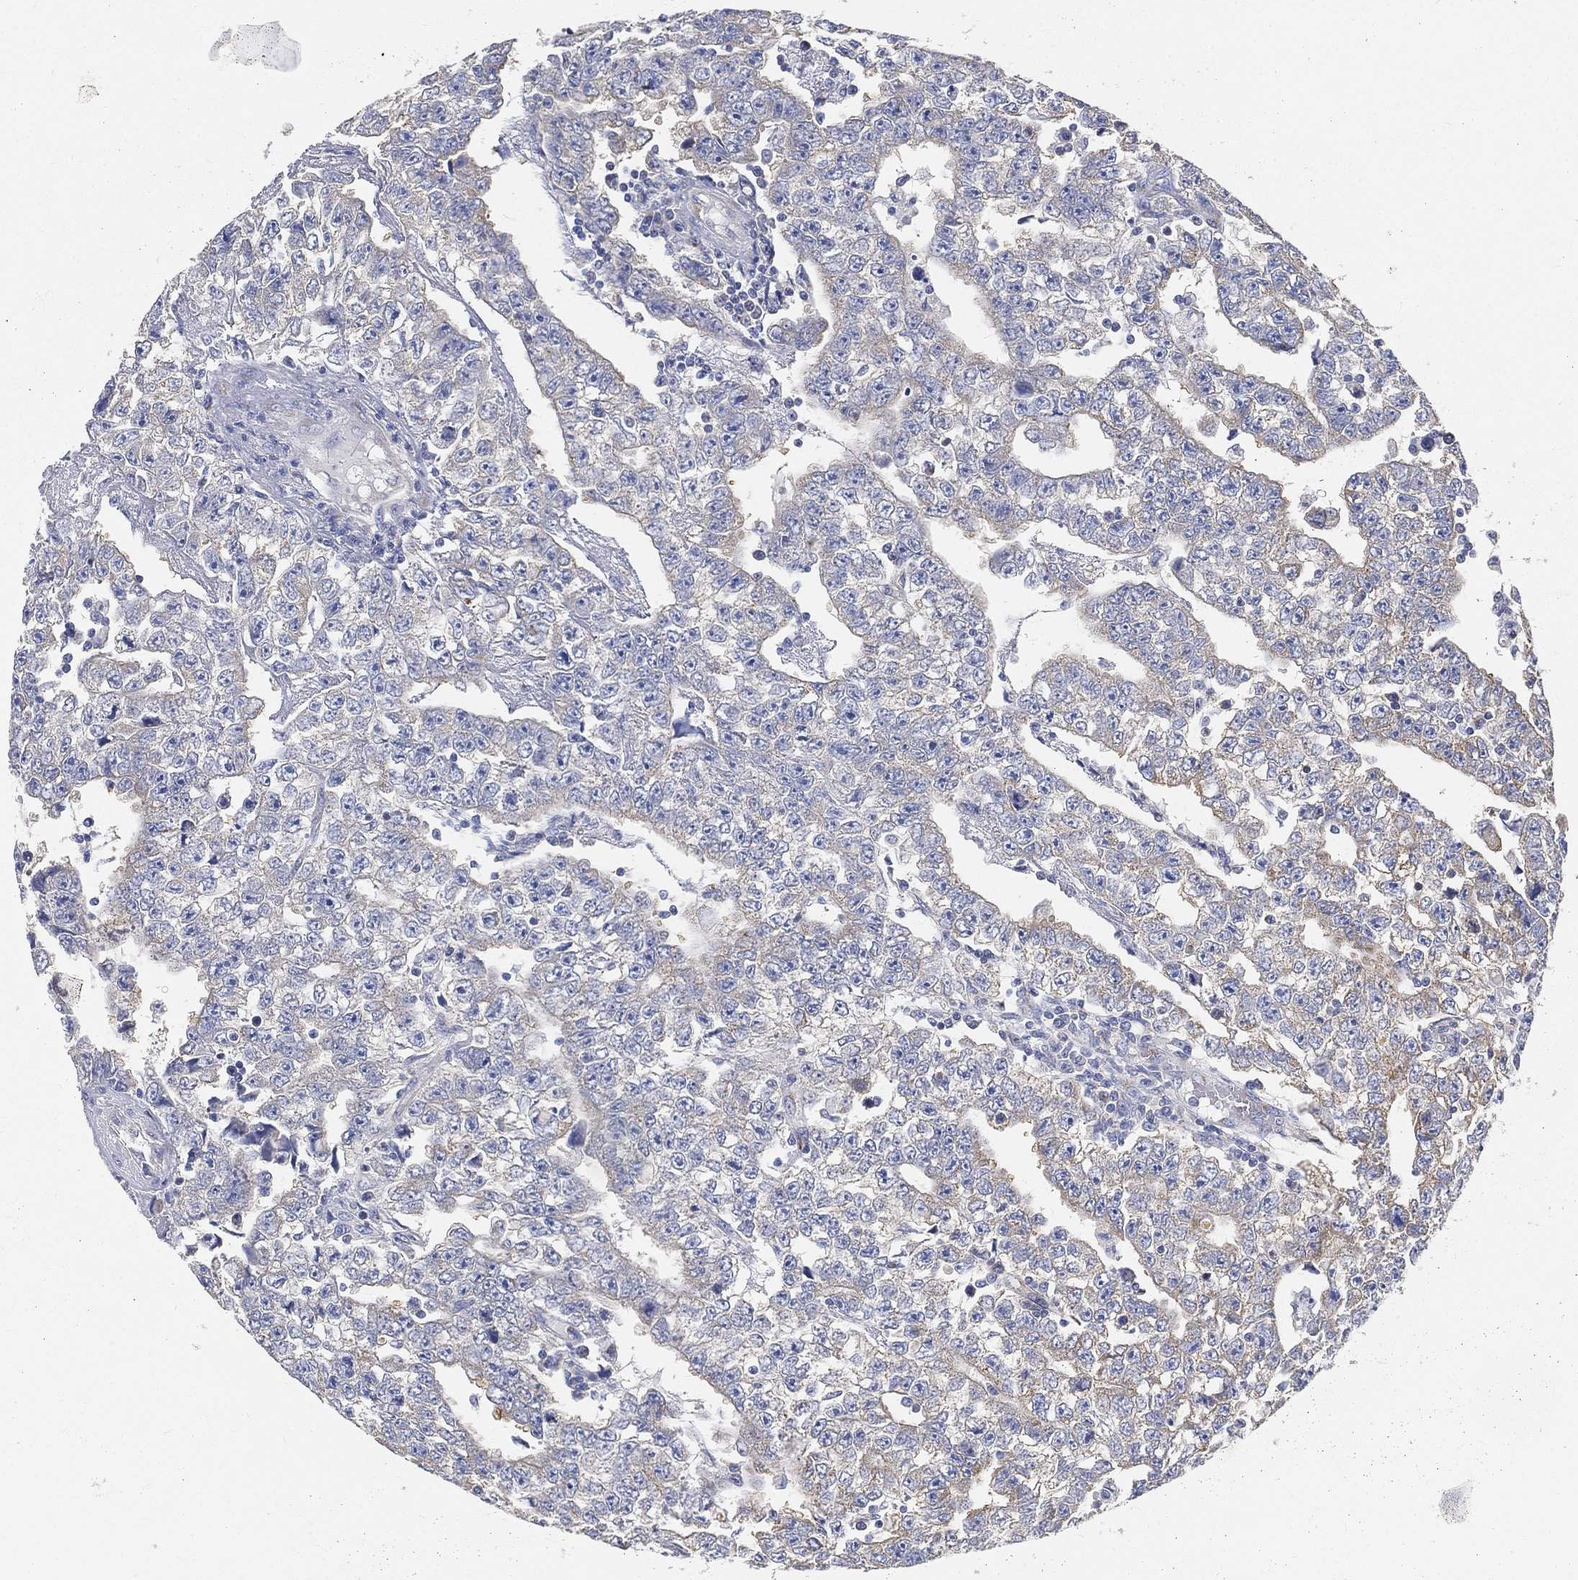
{"staining": {"intensity": "negative", "quantity": "none", "location": "none"}, "tissue": "testis cancer", "cell_type": "Tumor cells", "image_type": "cancer", "snomed": [{"axis": "morphology", "description": "Carcinoma, Embryonal, NOS"}, {"axis": "topography", "description": "Testis"}], "caption": "Immunohistochemistry (IHC) micrograph of neoplastic tissue: human testis cancer stained with DAB (3,3'-diaminobenzidine) reveals no significant protein positivity in tumor cells.", "gene": "TMEM25", "patient": {"sex": "male", "age": 25}}